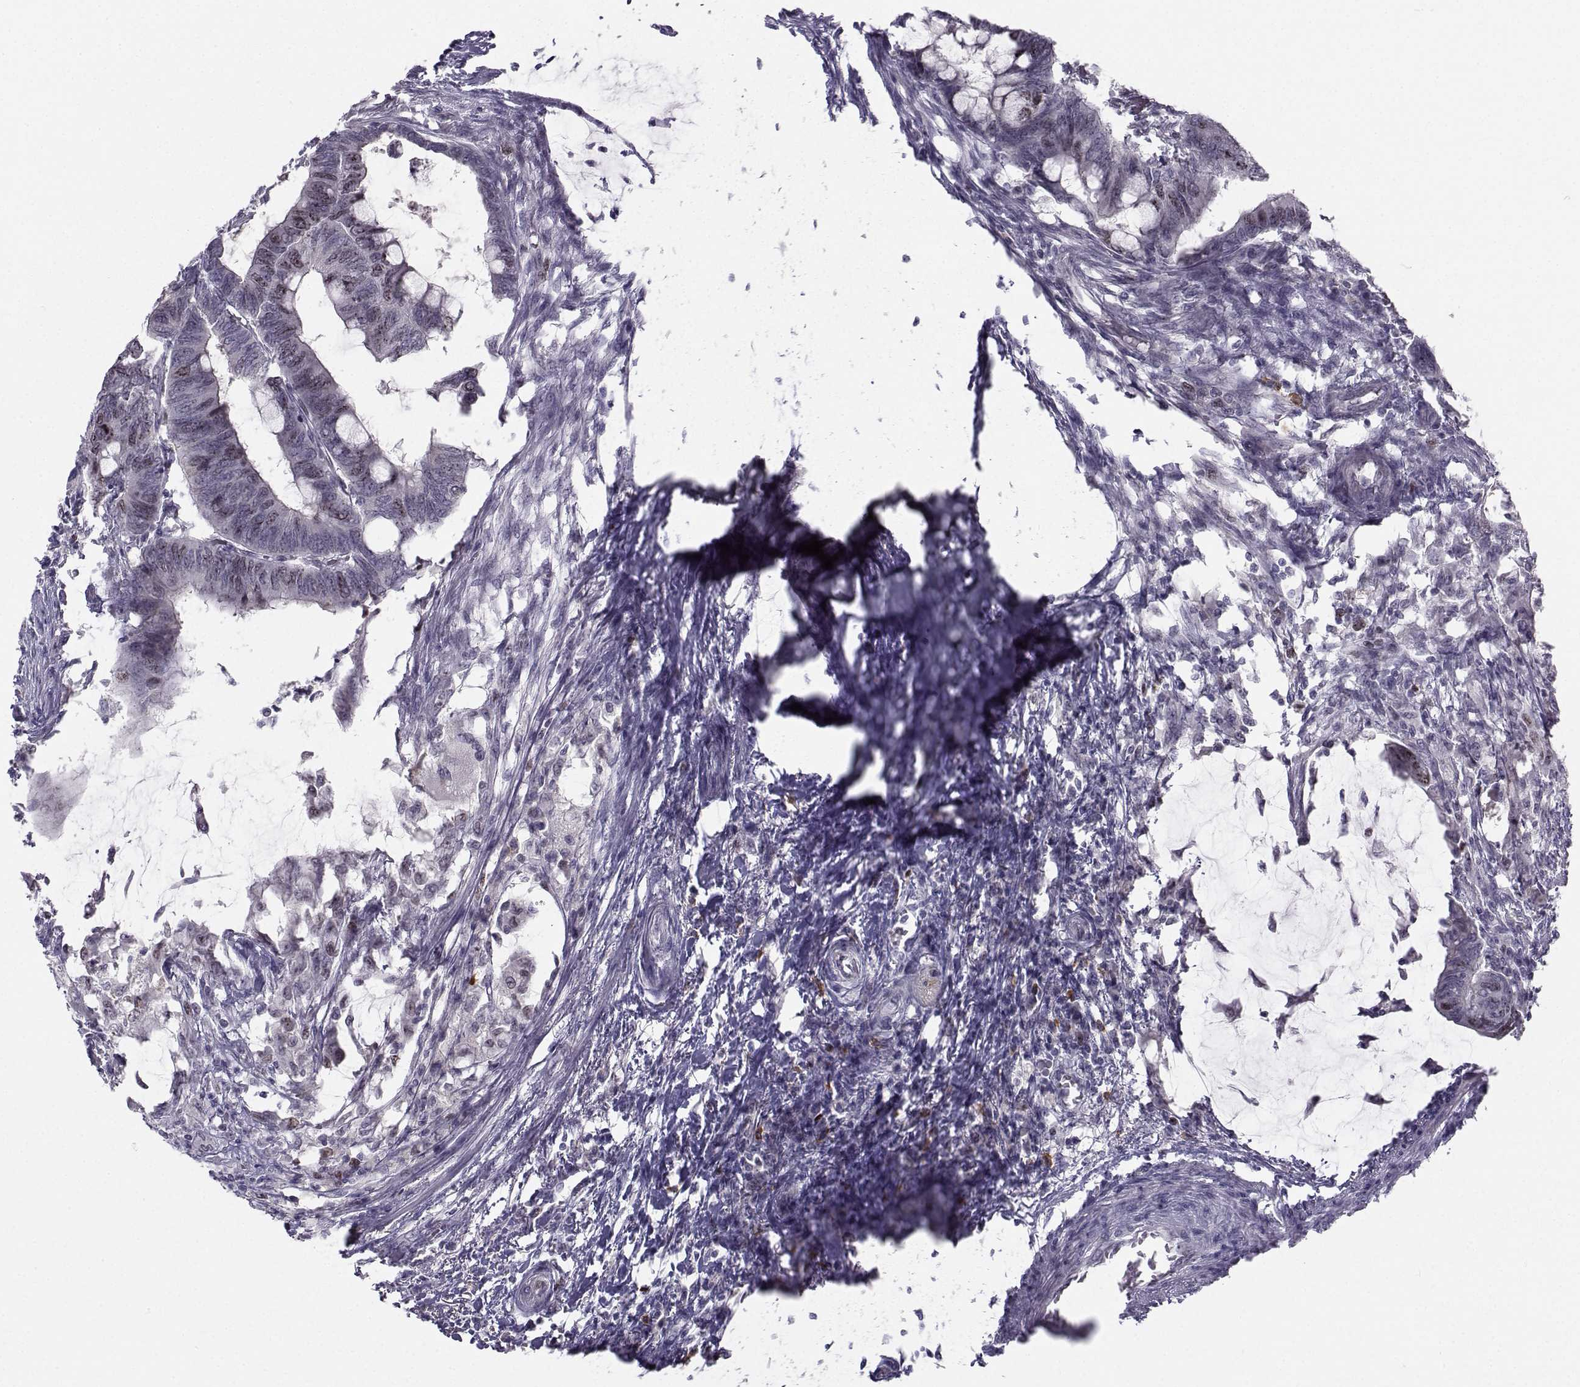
{"staining": {"intensity": "negative", "quantity": "none", "location": "none"}, "tissue": "colorectal cancer", "cell_type": "Tumor cells", "image_type": "cancer", "snomed": [{"axis": "morphology", "description": "Normal tissue, NOS"}, {"axis": "morphology", "description": "Adenocarcinoma, NOS"}, {"axis": "topography", "description": "Rectum"}, {"axis": "topography", "description": "Peripheral nerve tissue"}], "caption": "A high-resolution photomicrograph shows immunohistochemistry (IHC) staining of colorectal adenocarcinoma, which shows no significant positivity in tumor cells.", "gene": "LRP8", "patient": {"sex": "male", "age": 92}}